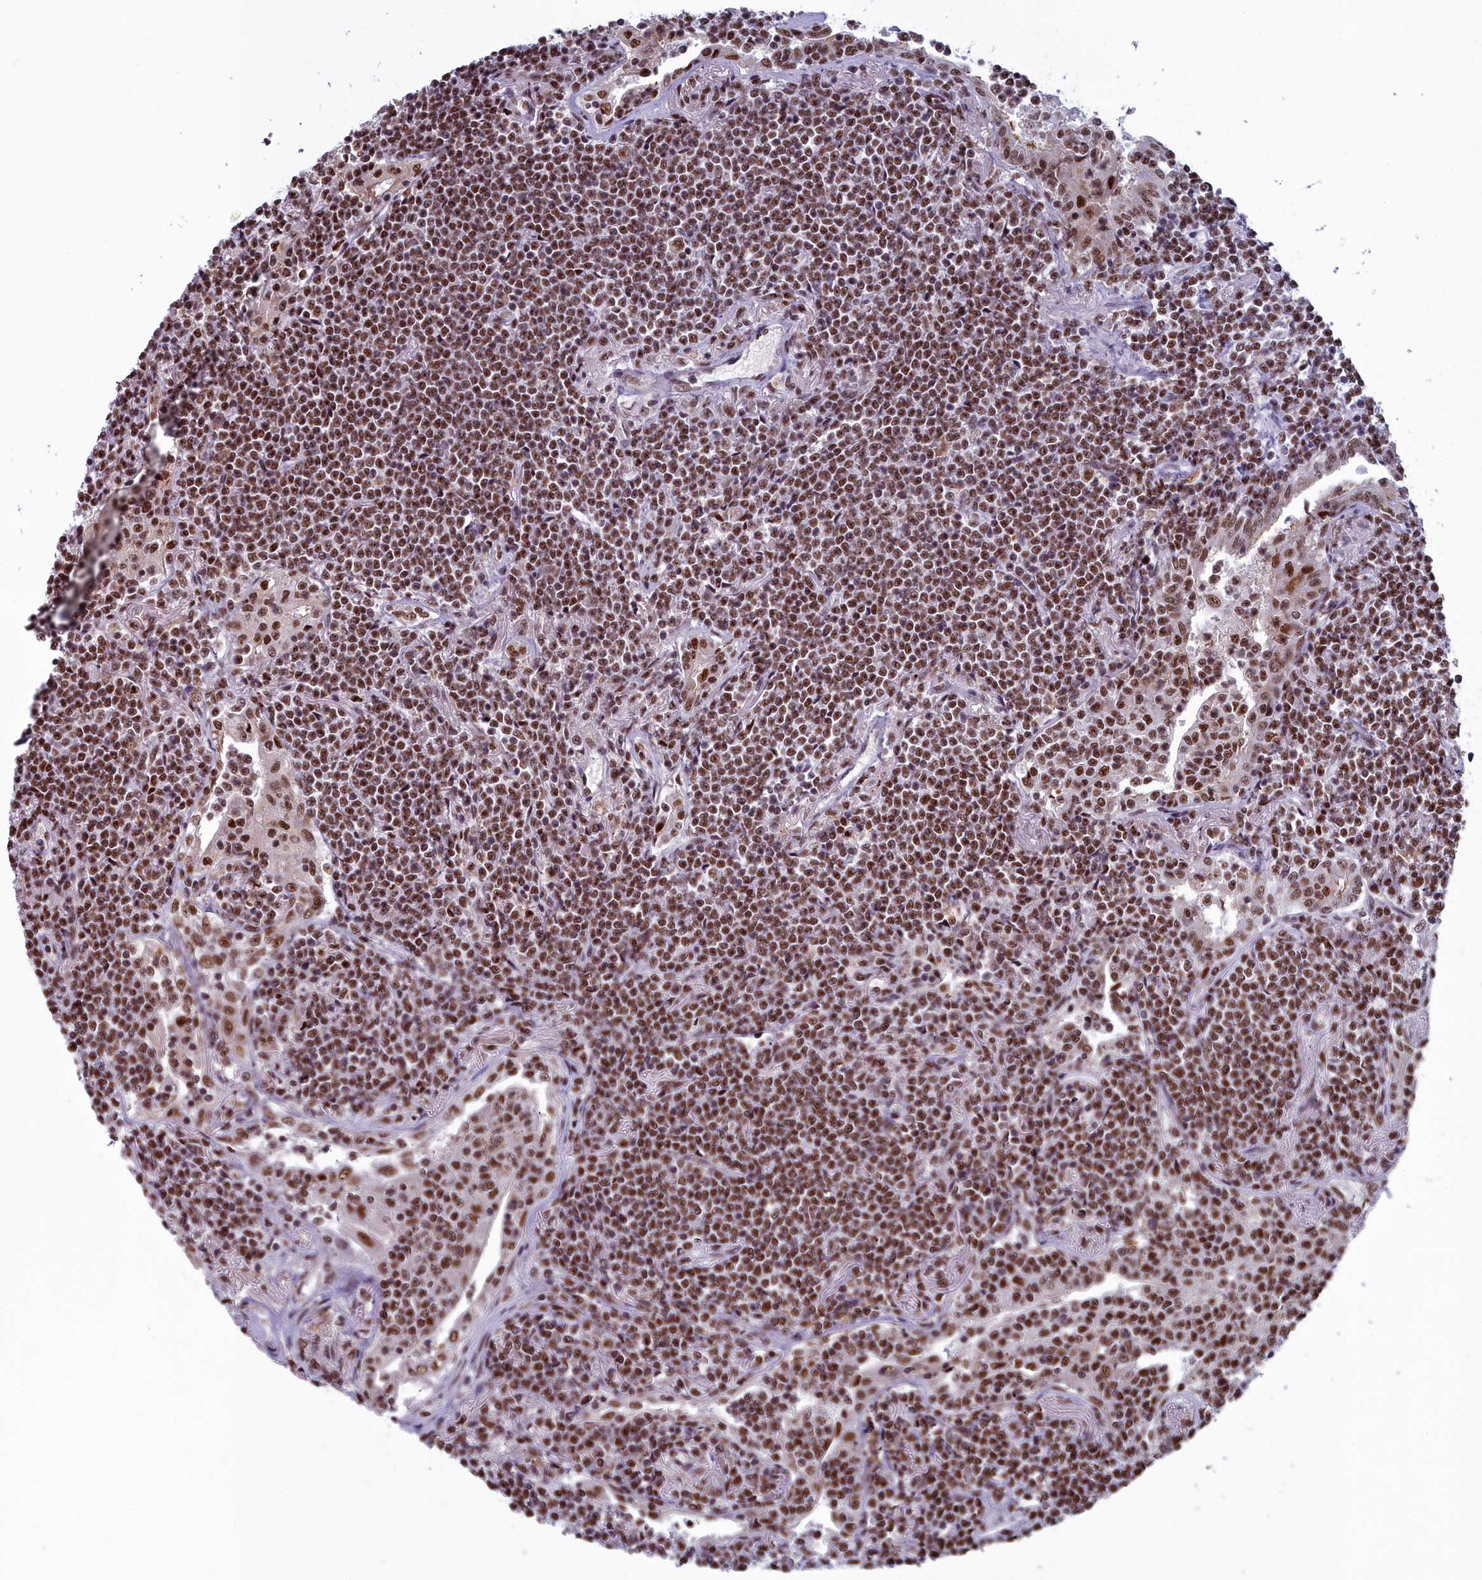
{"staining": {"intensity": "moderate", "quantity": ">75%", "location": "nuclear"}, "tissue": "lymphoma", "cell_type": "Tumor cells", "image_type": "cancer", "snomed": [{"axis": "morphology", "description": "Malignant lymphoma, non-Hodgkin's type, Low grade"}, {"axis": "topography", "description": "Lung"}], "caption": "Protein staining shows moderate nuclear staining in about >75% of tumor cells in low-grade malignant lymphoma, non-Hodgkin's type.", "gene": "SF3B3", "patient": {"sex": "female", "age": 71}}